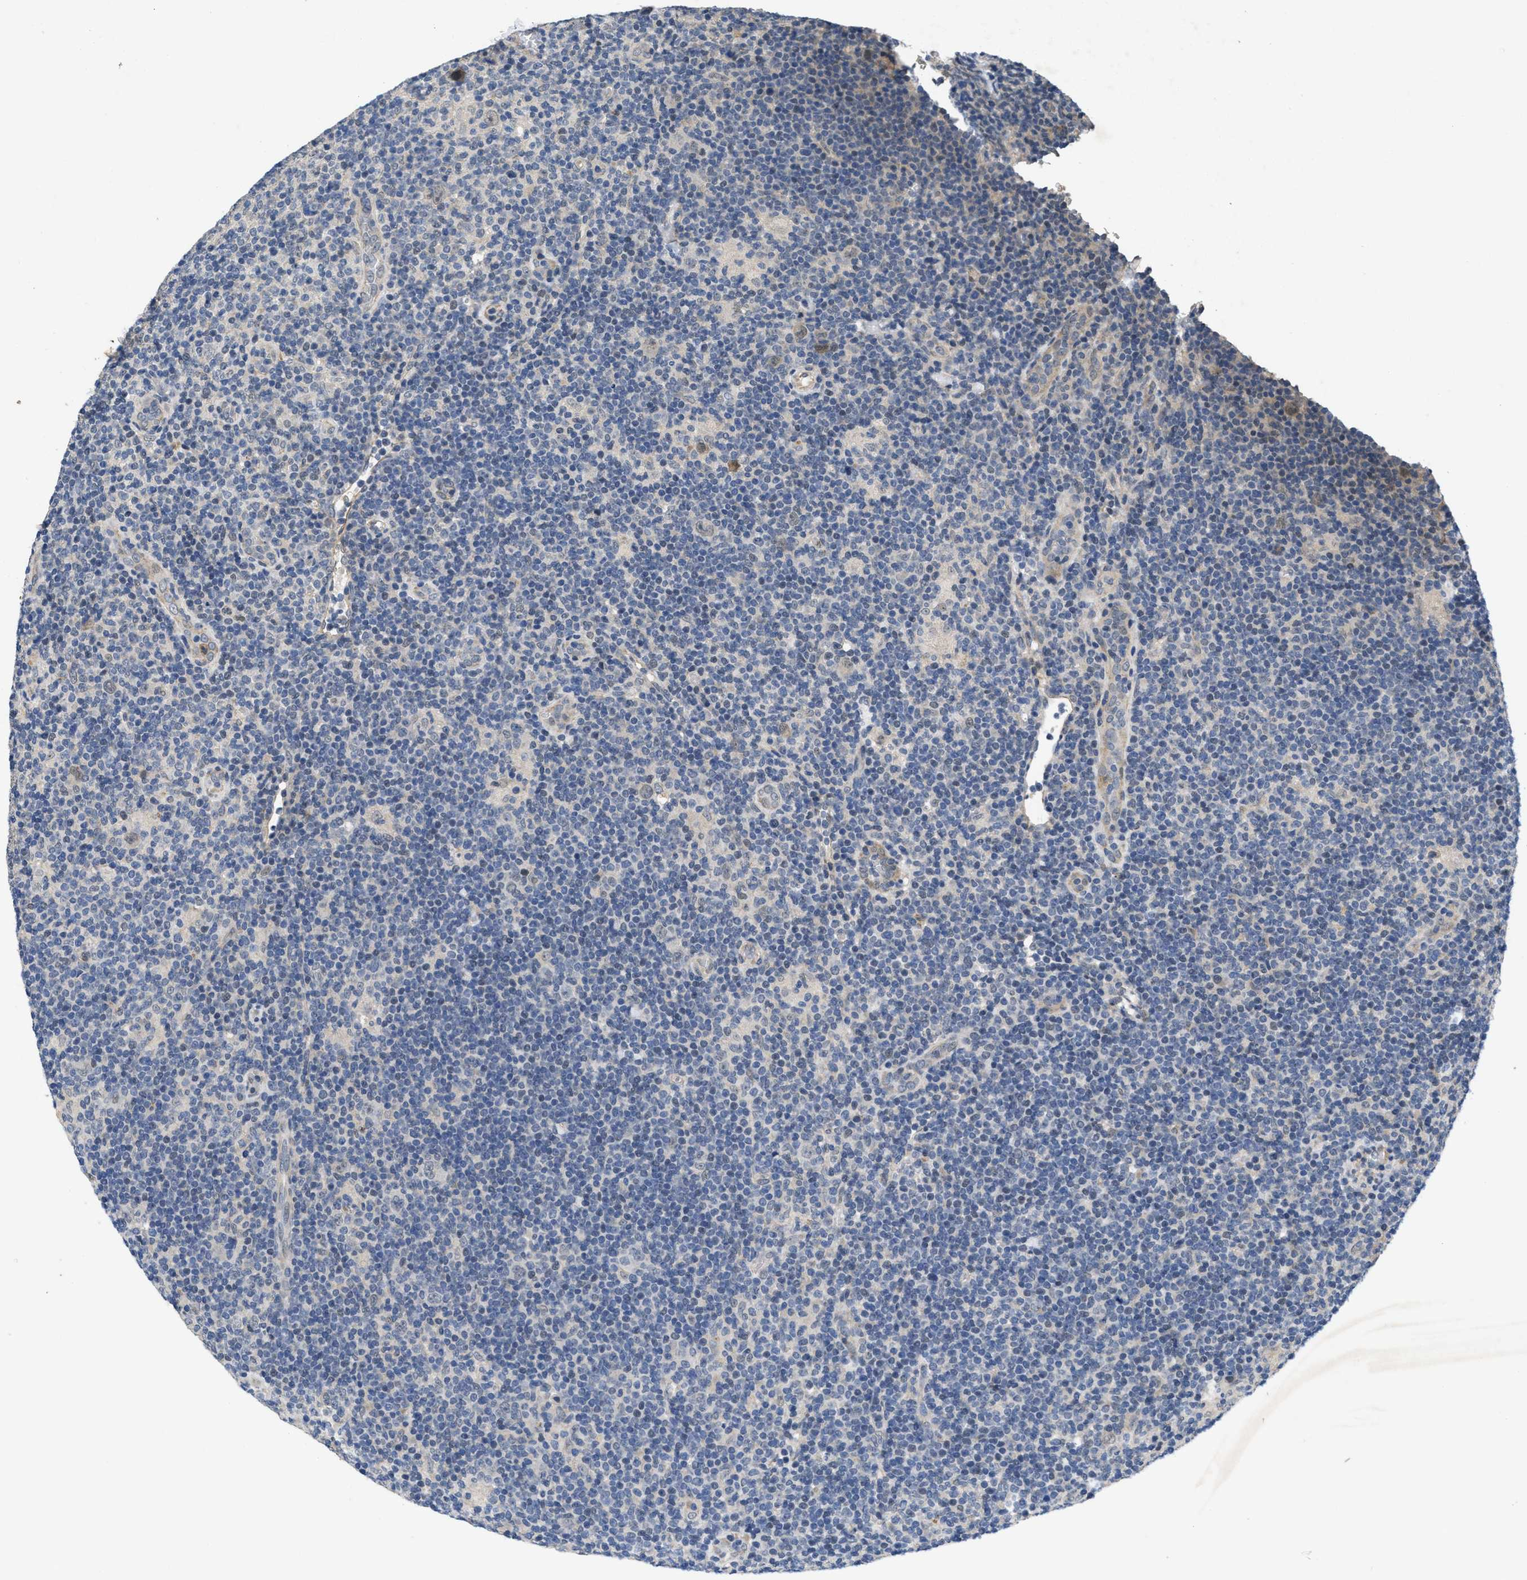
{"staining": {"intensity": "negative", "quantity": "none", "location": "none"}, "tissue": "lymphoma", "cell_type": "Tumor cells", "image_type": "cancer", "snomed": [{"axis": "morphology", "description": "Hodgkin's disease, NOS"}, {"axis": "topography", "description": "Lymph node"}], "caption": "Tumor cells show no significant positivity in lymphoma.", "gene": "PAPOLG", "patient": {"sex": "female", "age": 57}}